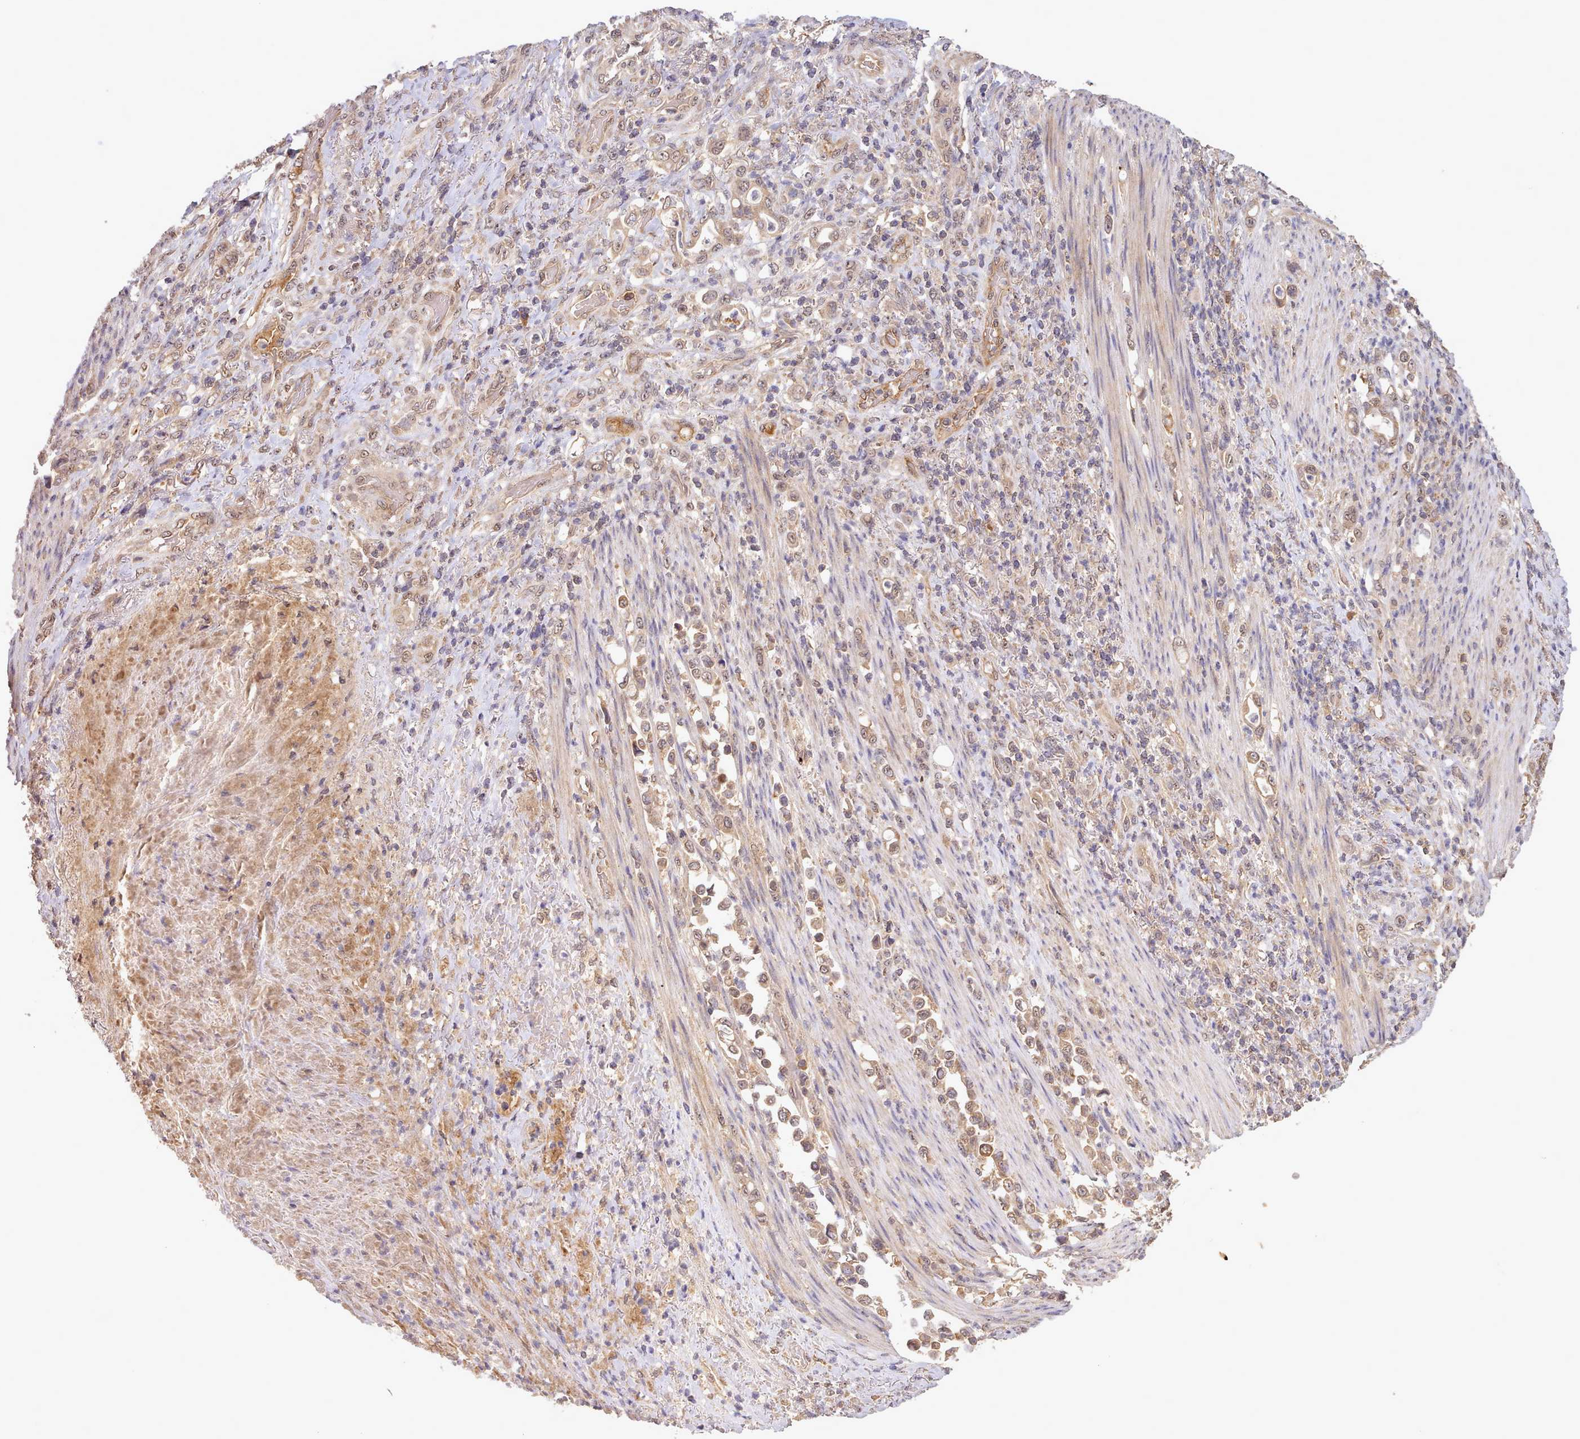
{"staining": {"intensity": "moderate", "quantity": "25%-75%", "location": "cytoplasmic/membranous"}, "tissue": "stomach cancer", "cell_type": "Tumor cells", "image_type": "cancer", "snomed": [{"axis": "morphology", "description": "Normal tissue, NOS"}, {"axis": "morphology", "description": "Adenocarcinoma, NOS"}, {"axis": "topography", "description": "Stomach"}], "caption": "Stomach adenocarcinoma tissue exhibits moderate cytoplasmic/membranous staining in about 25%-75% of tumor cells (Brightfield microscopy of DAB IHC at high magnification).", "gene": "PIP4P1", "patient": {"sex": "female", "age": 79}}